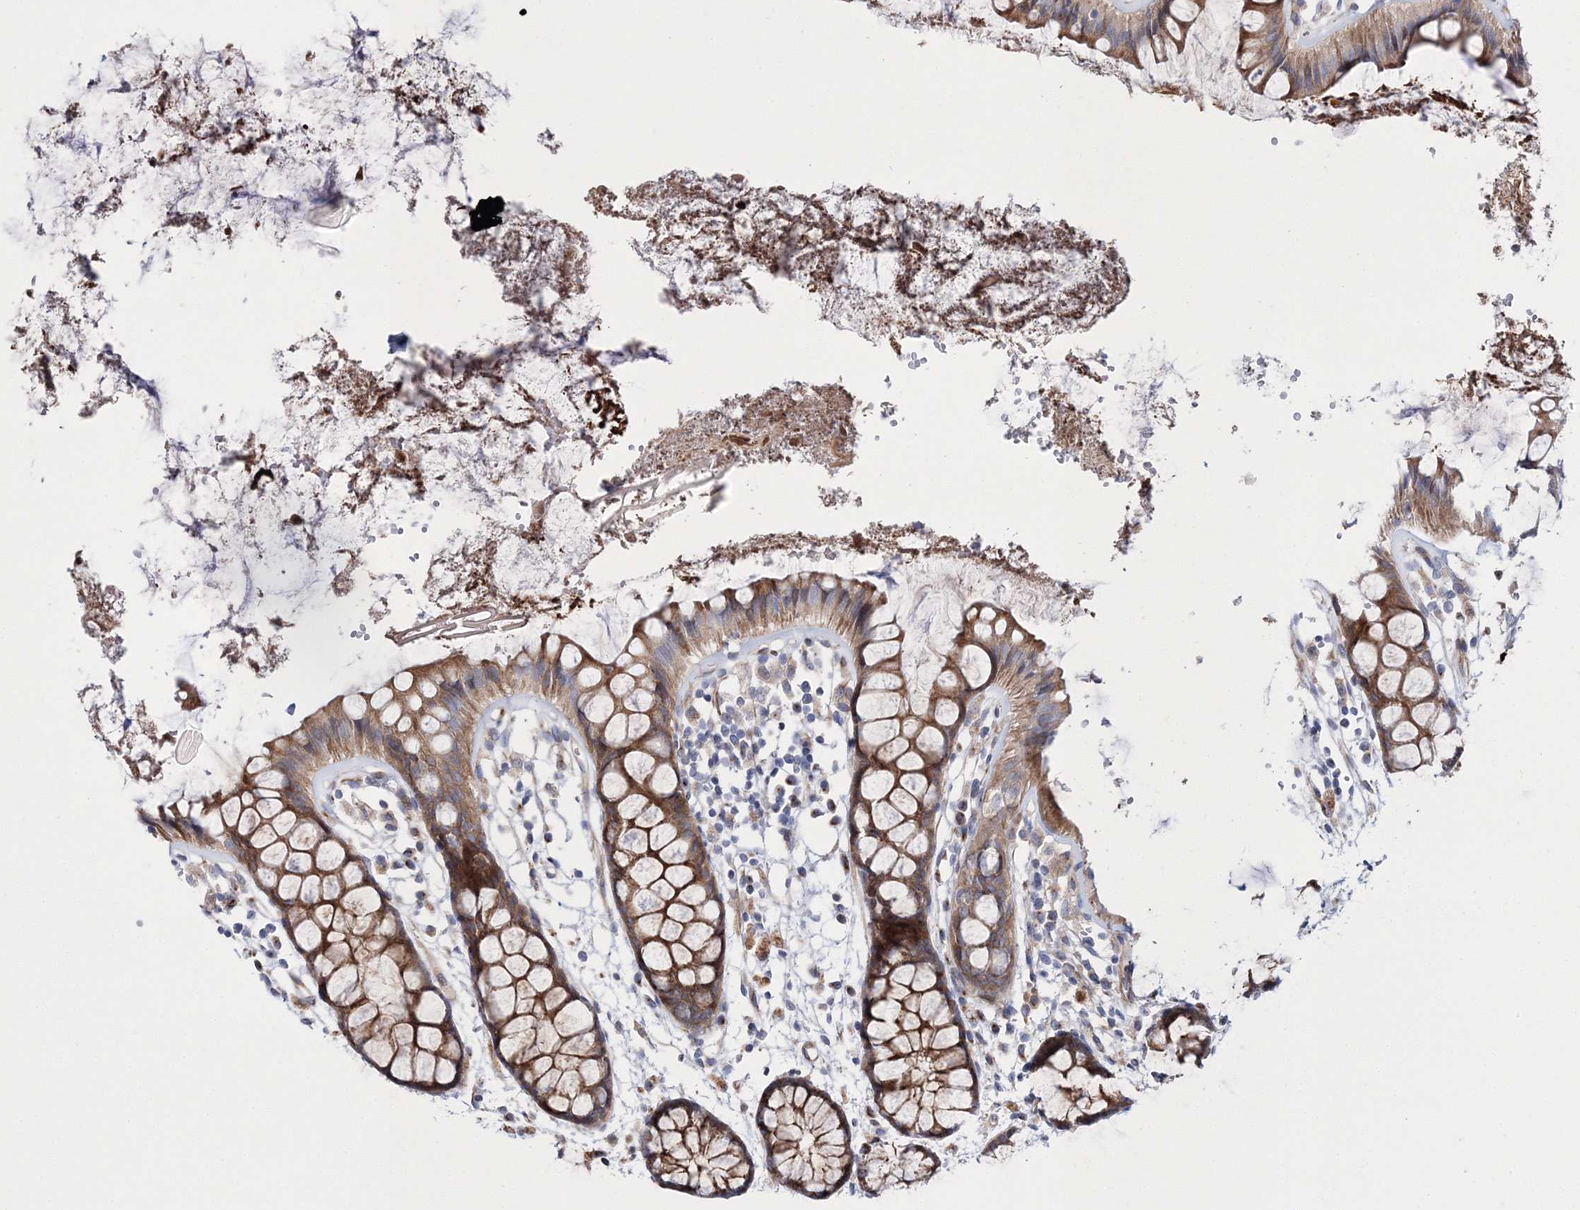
{"staining": {"intensity": "moderate", "quantity": ">75%", "location": "cytoplasmic/membranous"}, "tissue": "rectum", "cell_type": "Glandular cells", "image_type": "normal", "snomed": [{"axis": "morphology", "description": "Normal tissue, NOS"}, {"axis": "topography", "description": "Rectum"}], "caption": "Protein staining displays moderate cytoplasmic/membranous positivity in approximately >75% of glandular cells in benign rectum. (DAB IHC with brightfield microscopy, high magnification).", "gene": "ARHGAP32", "patient": {"sex": "female", "age": 66}}